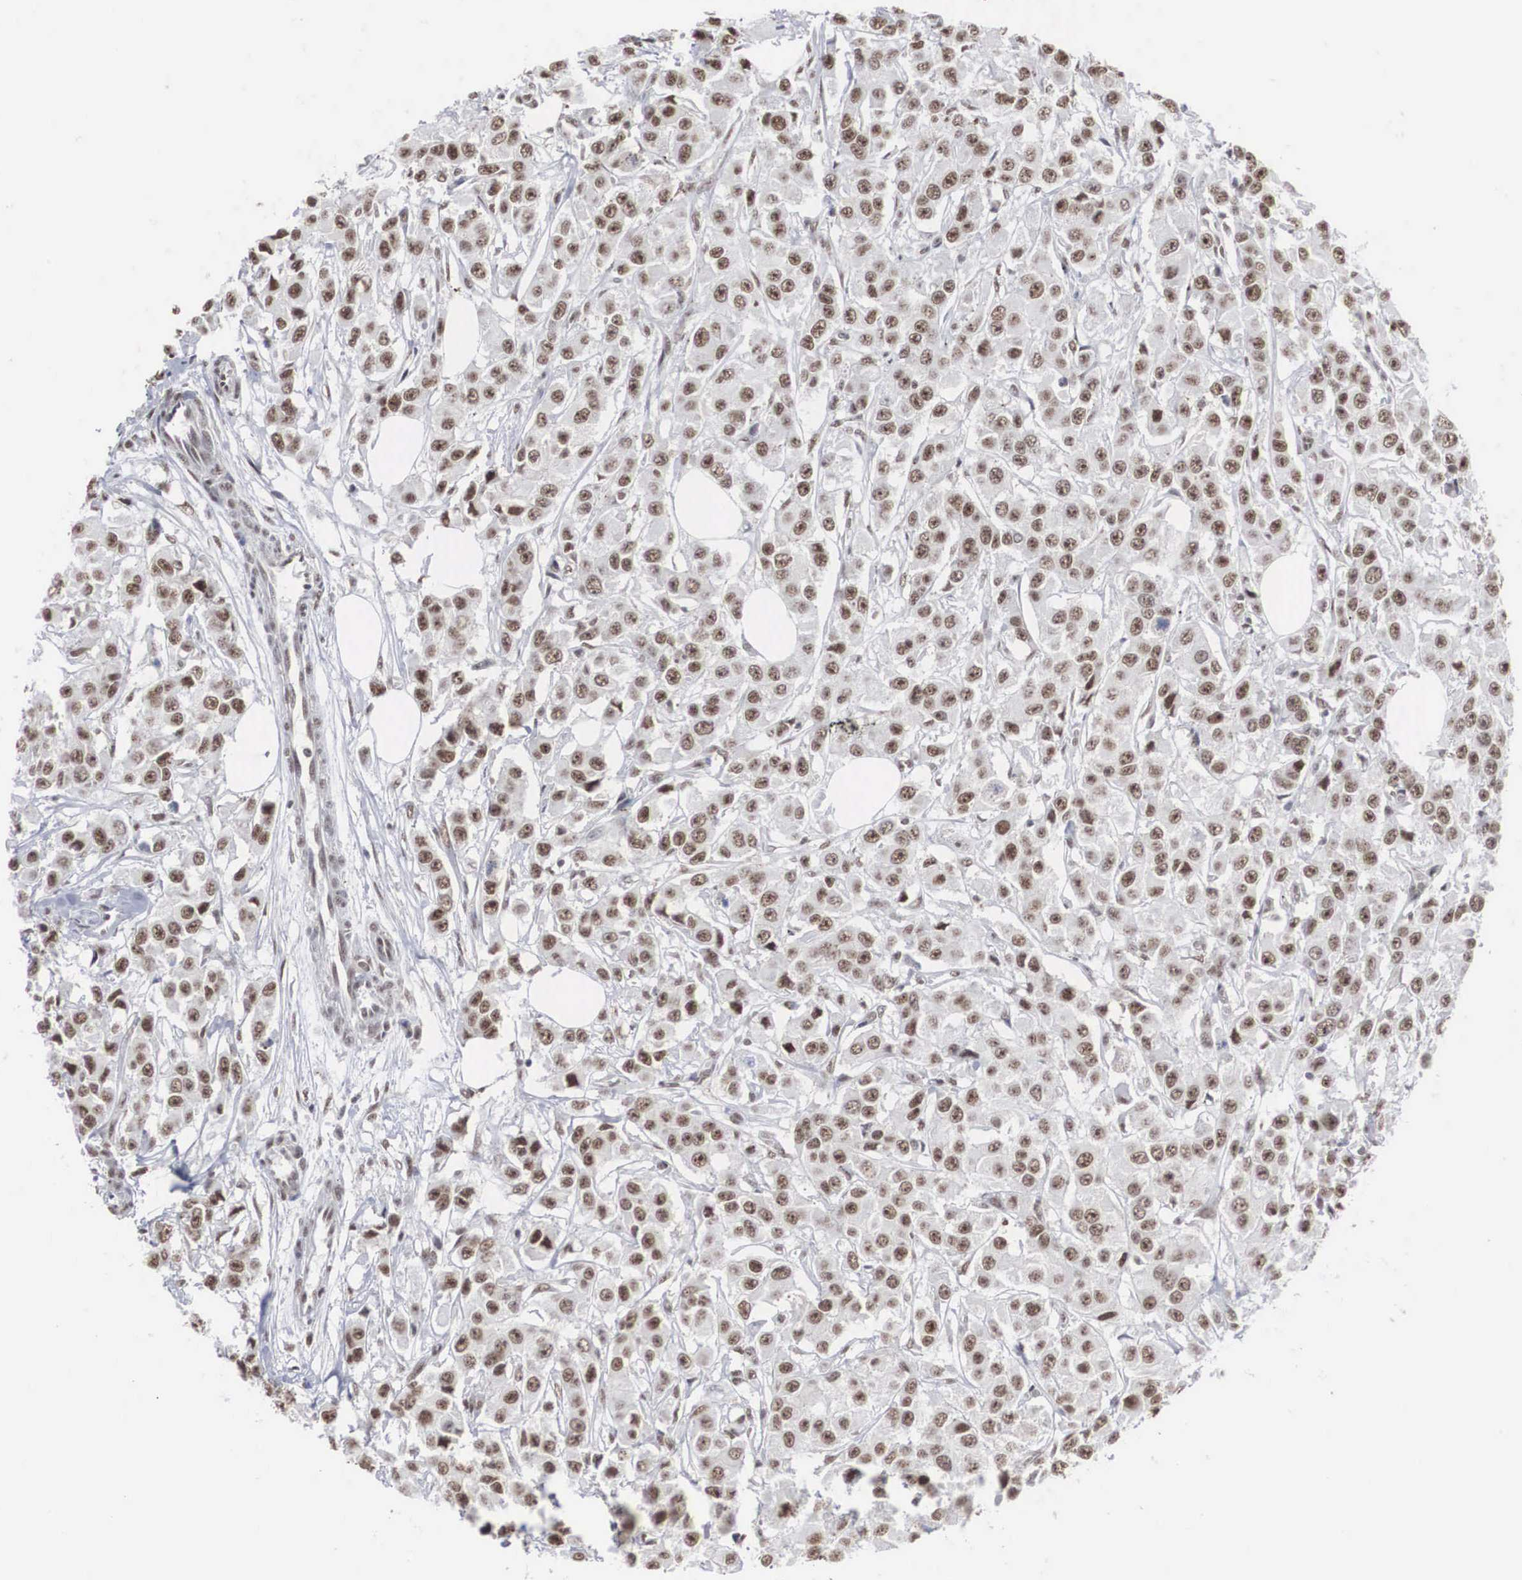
{"staining": {"intensity": "strong", "quantity": ">75%", "location": "nuclear"}, "tissue": "breast cancer", "cell_type": "Tumor cells", "image_type": "cancer", "snomed": [{"axis": "morphology", "description": "Duct carcinoma"}, {"axis": "topography", "description": "Breast"}], "caption": "Breast intraductal carcinoma stained for a protein demonstrates strong nuclear positivity in tumor cells. (DAB (3,3'-diaminobenzidine) IHC, brown staining for protein, blue staining for nuclei).", "gene": "AUTS2", "patient": {"sex": "female", "age": 58}}